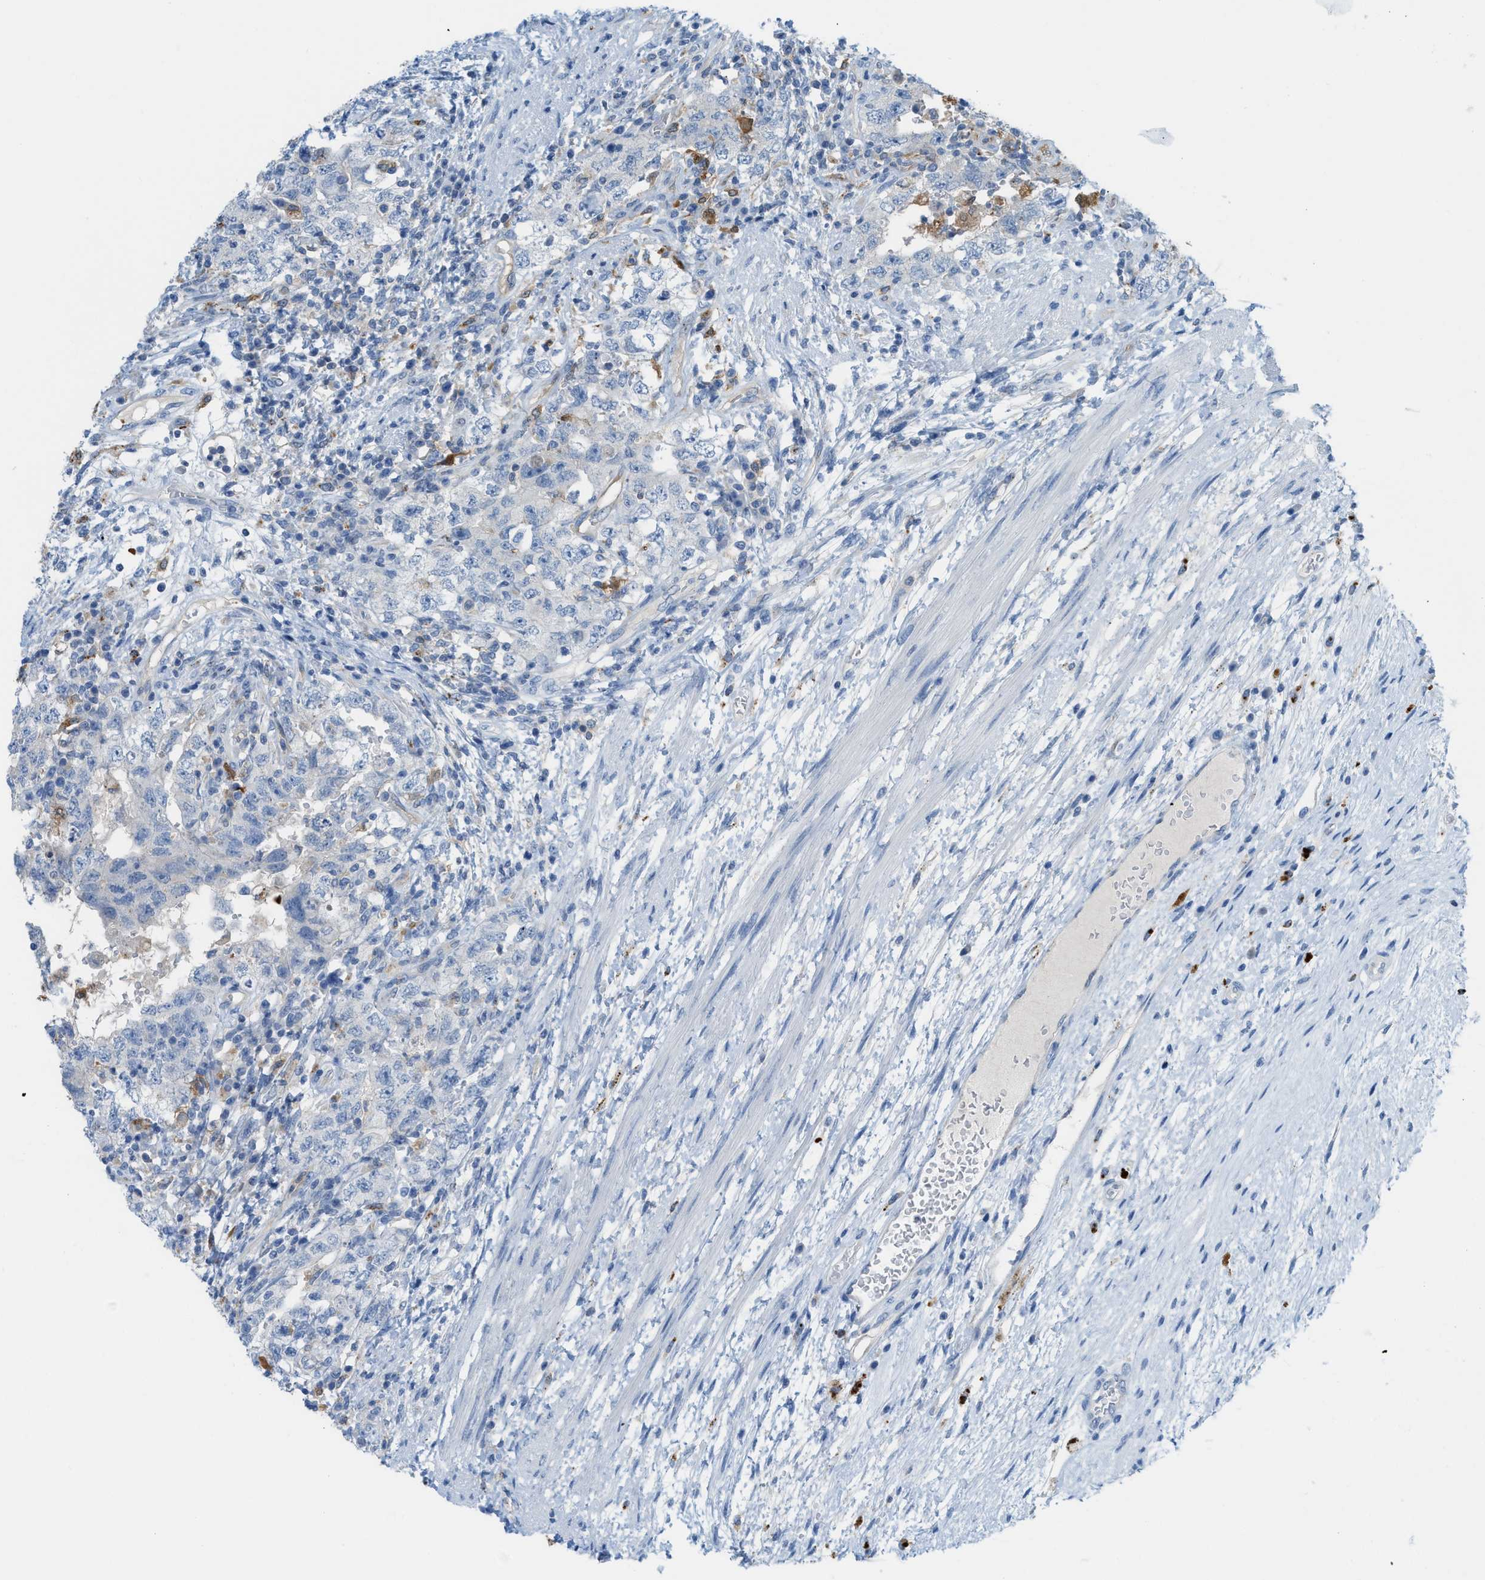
{"staining": {"intensity": "negative", "quantity": "none", "location": "none"}, "tissue": "testis cancer", "cell_type": "Tumor cells", "image_type": "cancer", "snomed": [{"axis": "morphology", "description": "Carcinoma, Embryonal, NOS"}, {"axis": "topography", "description": "Testis"}], "caption": "The IHC photomicrograph has no significant staining in tumor cells of testis cancer tissue.", "gene": "CSTB", "patient": {"sex": "male", "age": 26}}